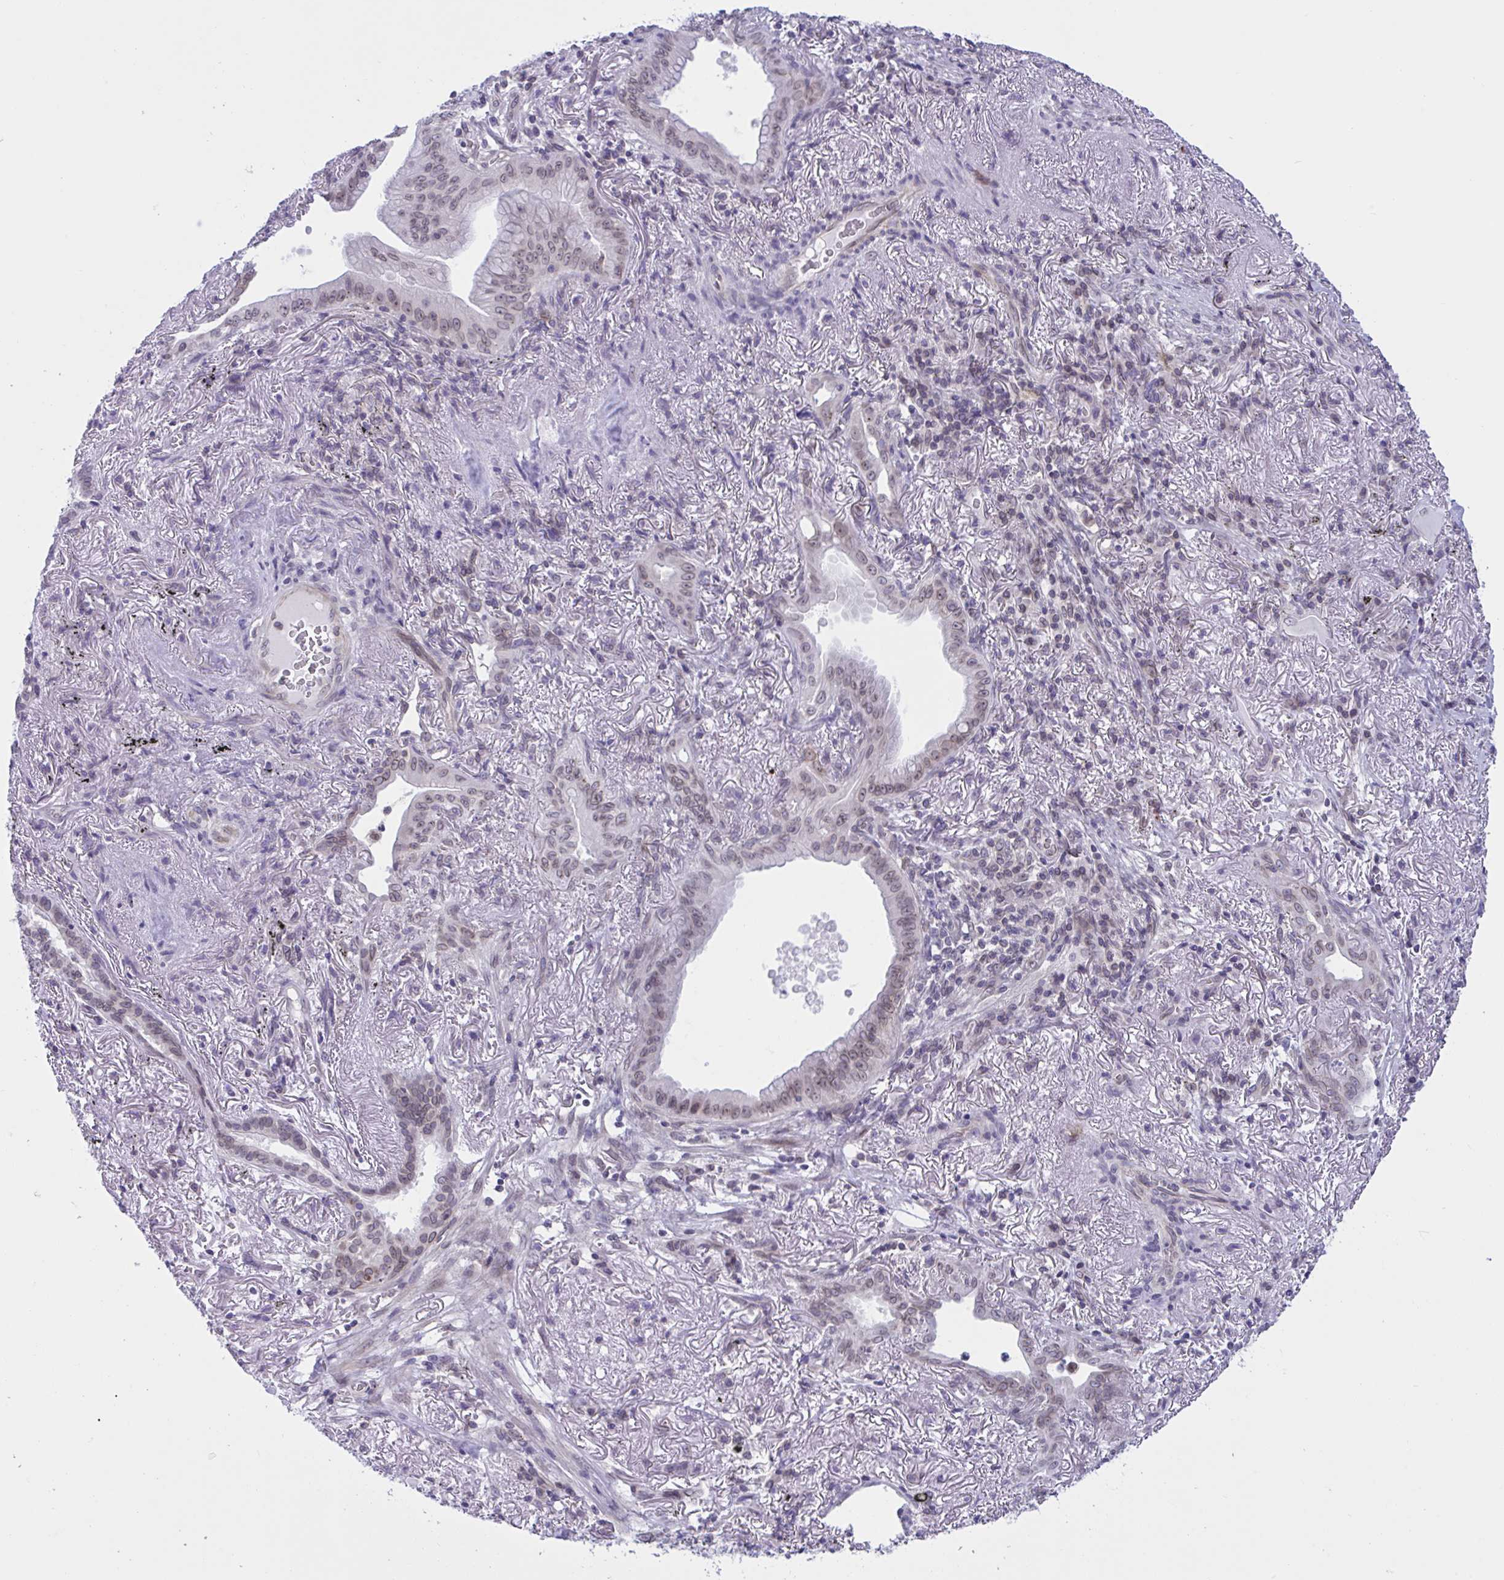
{"staining": {"intensity": "weak", "quantity": ">75%", "location": "nuclear"}, "tissue": "lung cancer", "cell_type": "Tumor cells", "image_type": "cancer", "snomed": [{"axis": "morphology", "description": "Adenocarcinoma, NOS"}, {"axis": "topography", "description": "Lung"}], "caption": "Tumor cells exhibit low levels of weak nuclear staining in about >75% of cells in human lung cancer. Using DAB (3,3'-diaminobenzidine) (brown) and hematoxylin (blue) stains, captured at high magnification using brightfield microscopy.", "gene": "DOCK11", "patient": {"sex": "male", "age": 77}}